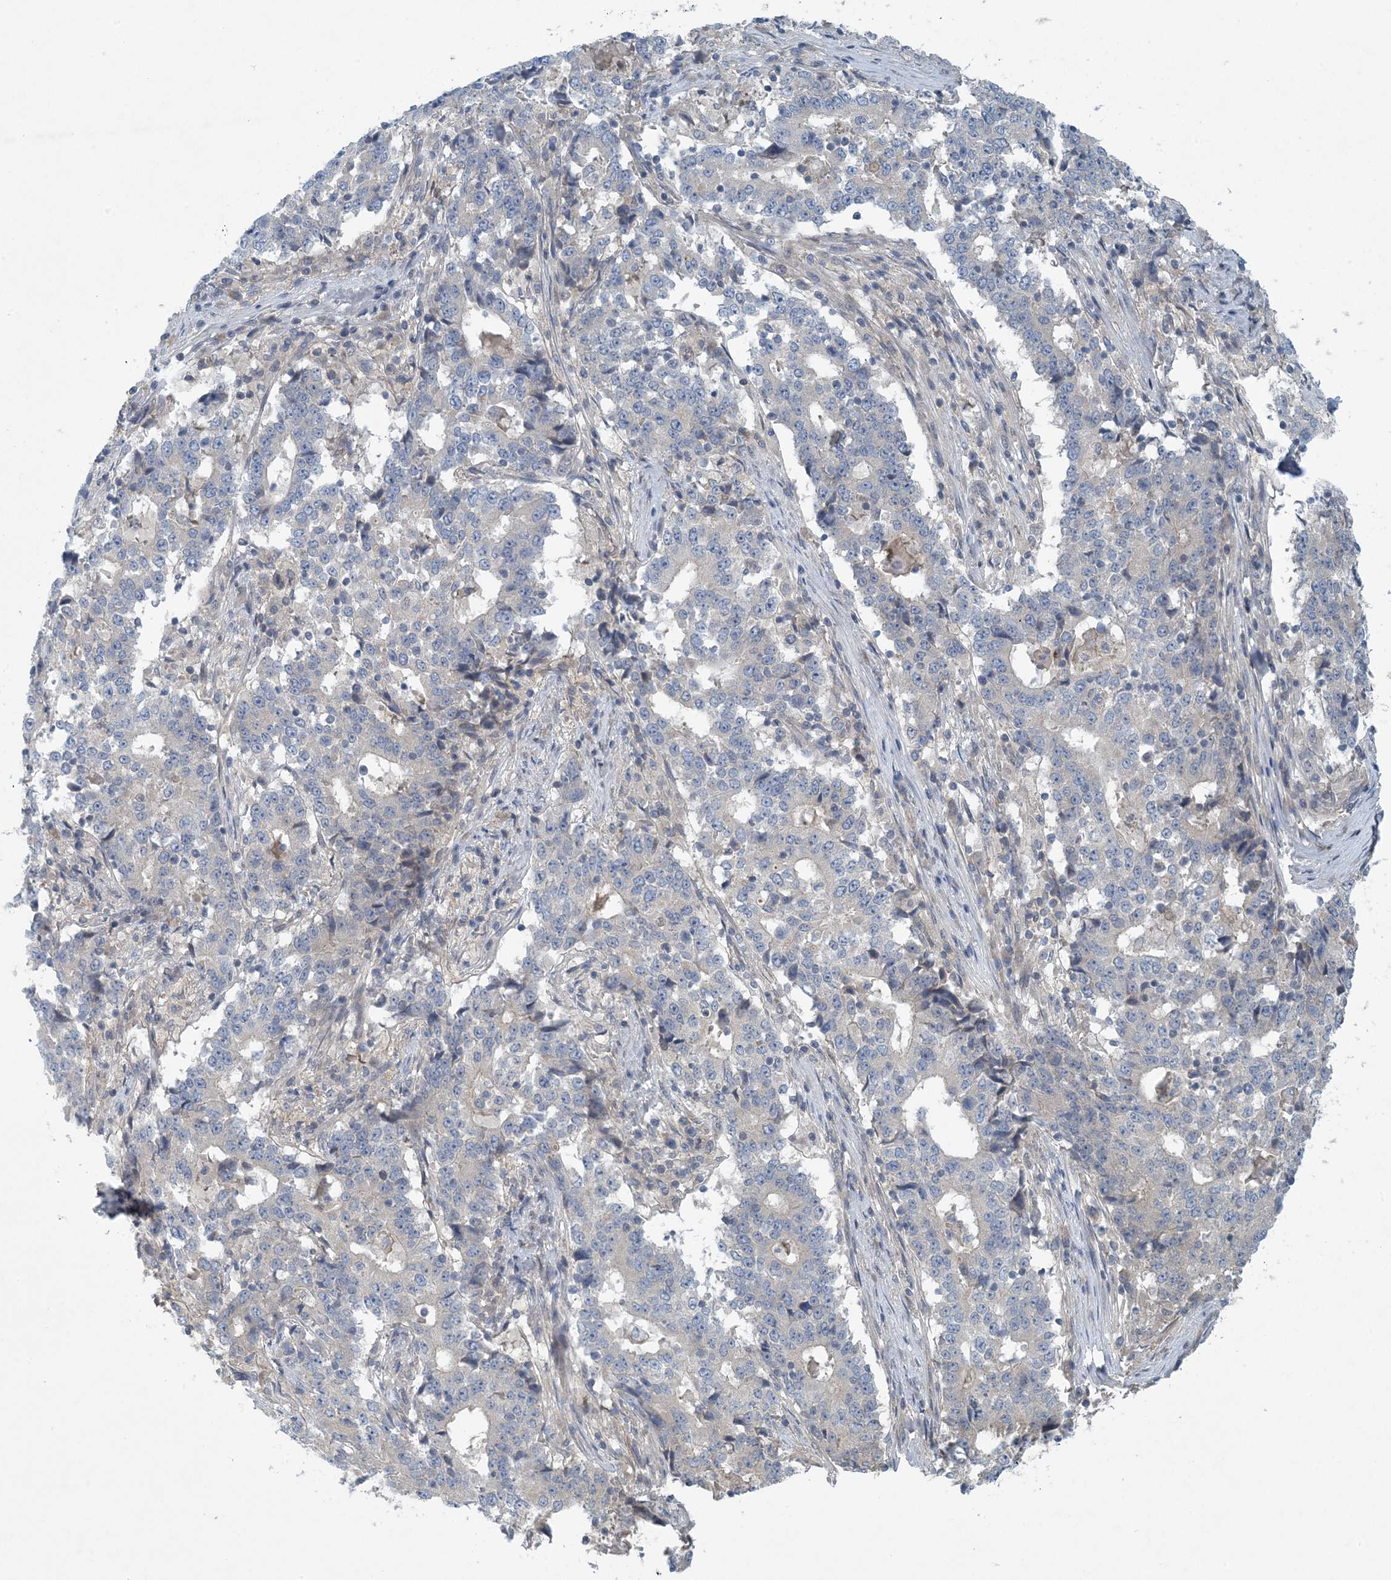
{"staining": {"intensity": "negative", "quantity": "none", "location": "none"}, "tissue": "stomach cancer", "cell_type": "Tumor cells", "image_type": "cancer", "snomed": [{"axis": "morphology", "description": "Adenocarcinoma, NOS"}, {"axis": "topography", "description": "Stomach"}], "caption": "Immunohistochemical staining of stomach adenocarcinoma demonstrates no significant staining in tumor cells.", "gene": "HIKESHI", "patient": {"sex": "male", "age": 59}}